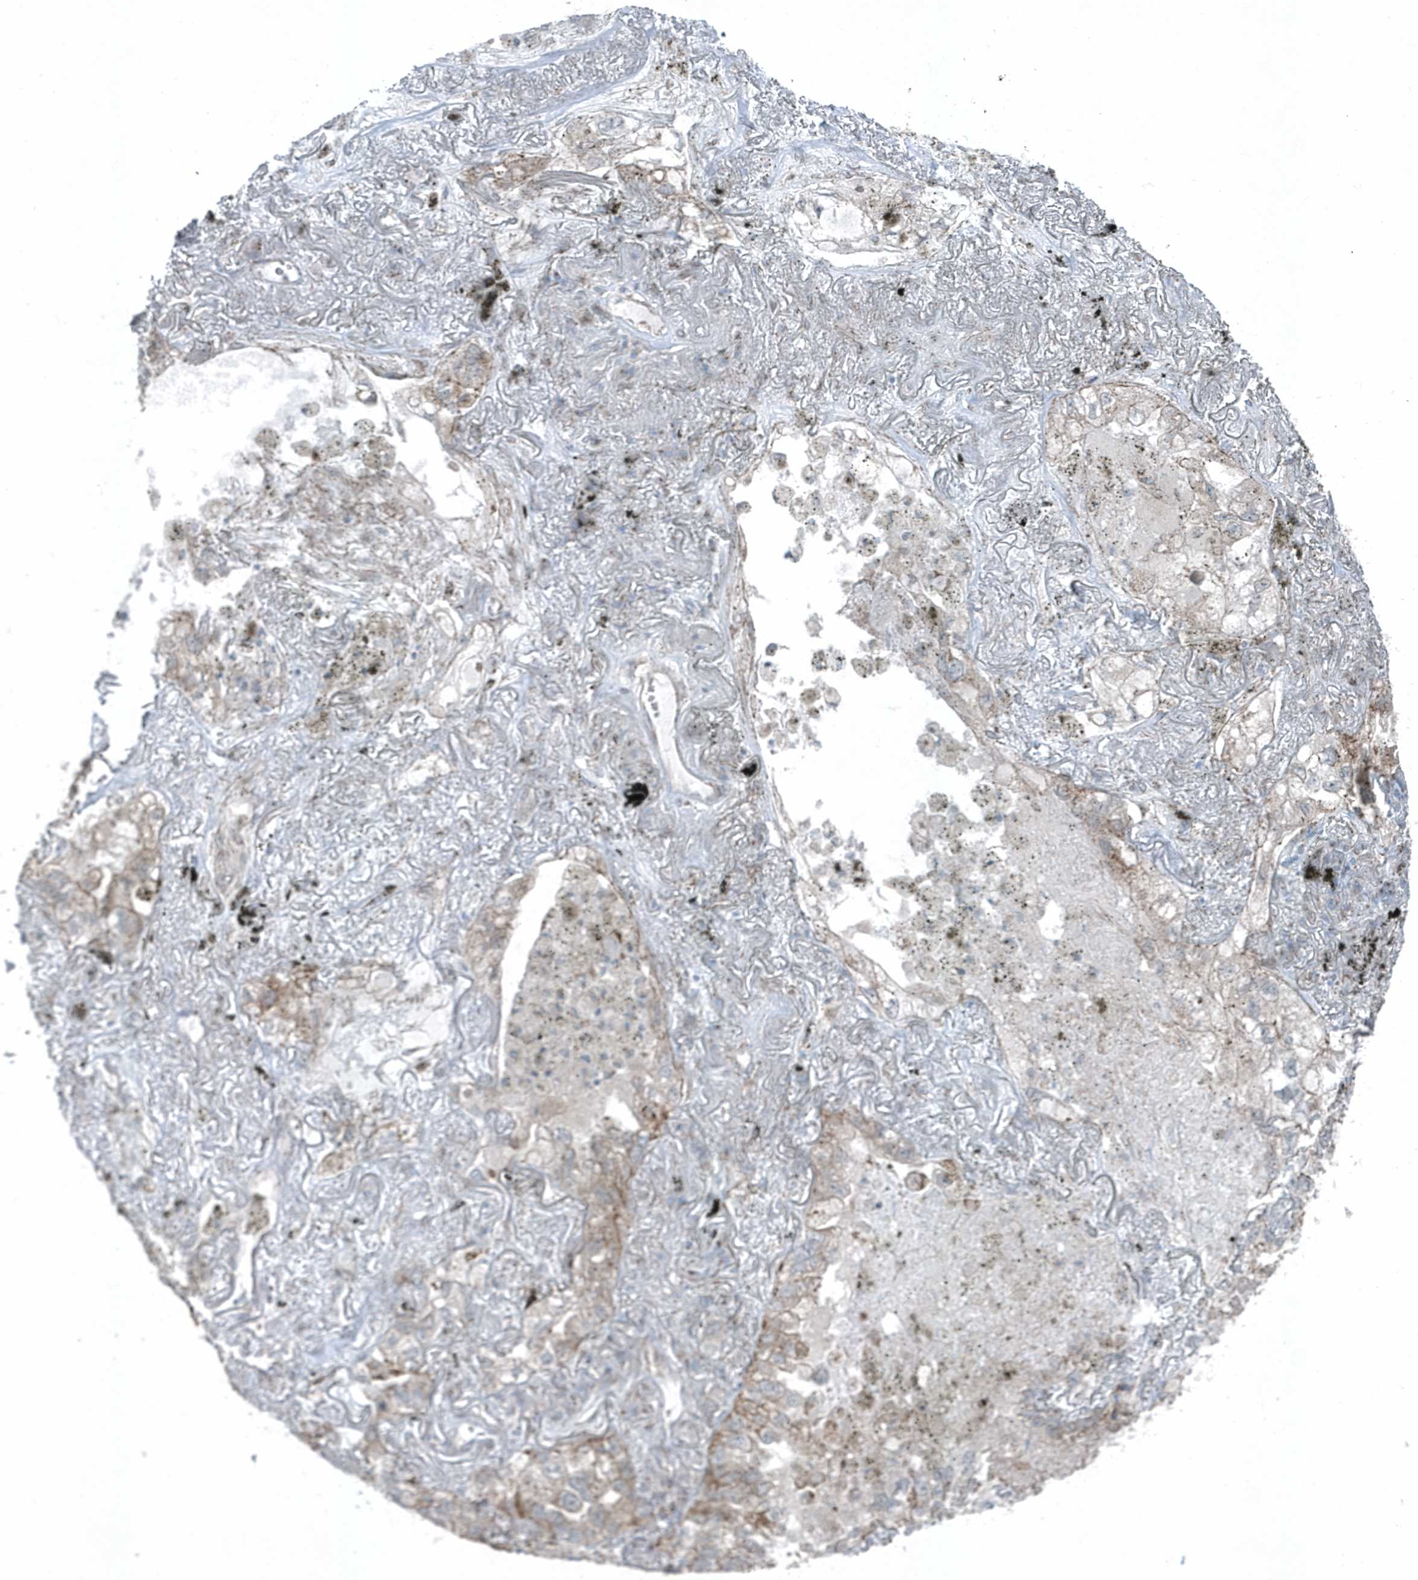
{"staining": {"intensity": "moderate", "quantity": "<25%", "location": "cytoplasmic/membranous"}, "tissue": "lung cancer", "cell_type": "Tumor cells", "image_type": "cancer", "snomed": [{"axis": "morphology", "description": "Adenocarcinoma, NOS"}, {"axis": "topography", "description": "Lung"}], "caption": "Tumor cells exhibit moderate cytoplasmic/membranous expression in approximately <25% of cells in lung cancer.", "gene": "GCC2", "patient": {"sex": "male", "age": 65}}